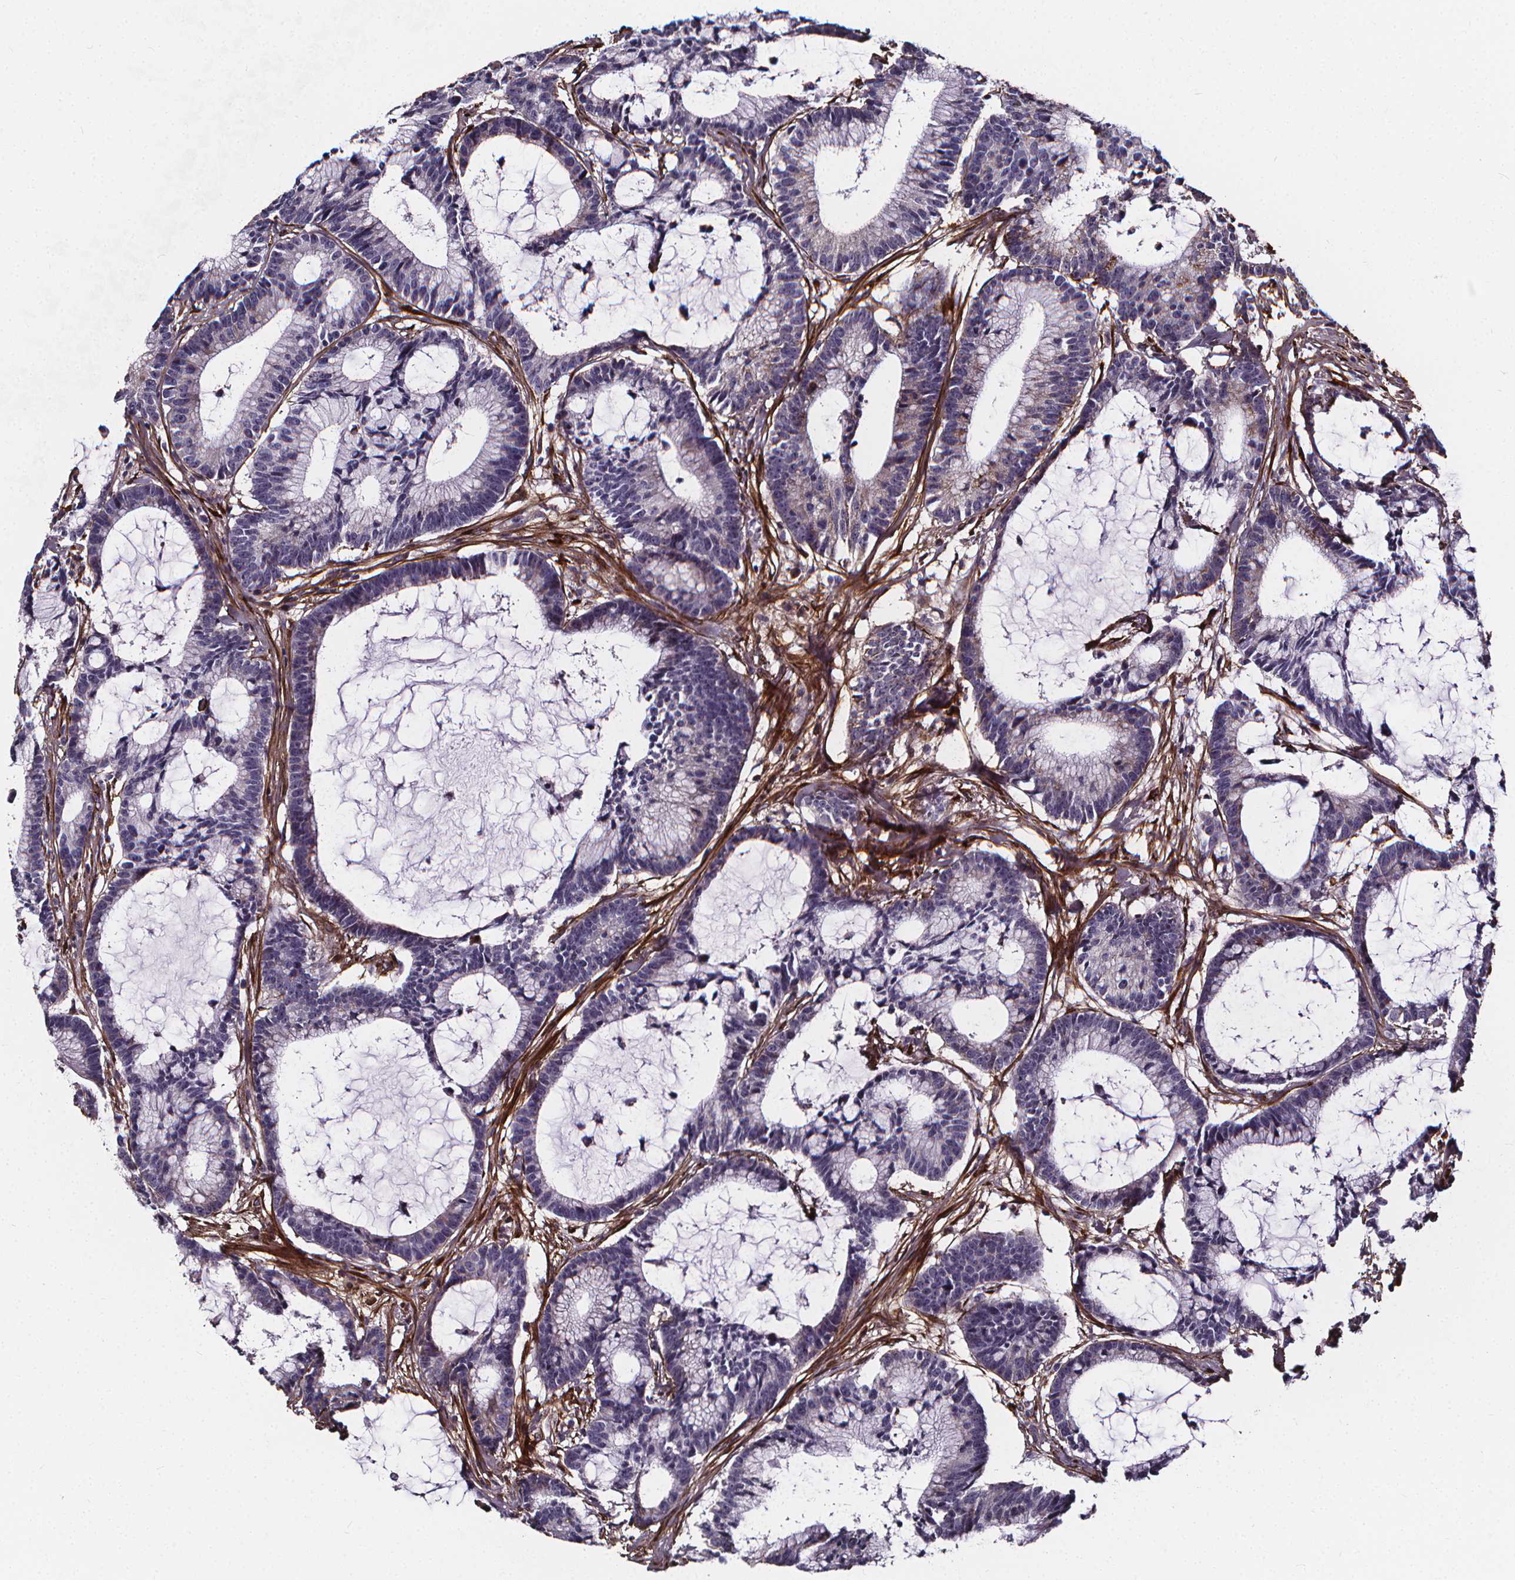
{"staining": {"intensity": "negative", "quantity": "none", "location": "none"}, "tissue": "colorectal cancer", "cell_type": "Tumor cells", "image_type": "cancer", "snomed": [{"axis": "morphology", "description": "Adenocarcinoma, NOS"}, {"axis": "topography", "description": "Colon"}], "caption": "There is no significant staining in tumor cells of colorectal adenocarcinoma. (DAB immunohistochemistry with hematoxylin counter stain).", "gene": "AEBP1", "patient": {"sex": "female", "age": 78}}